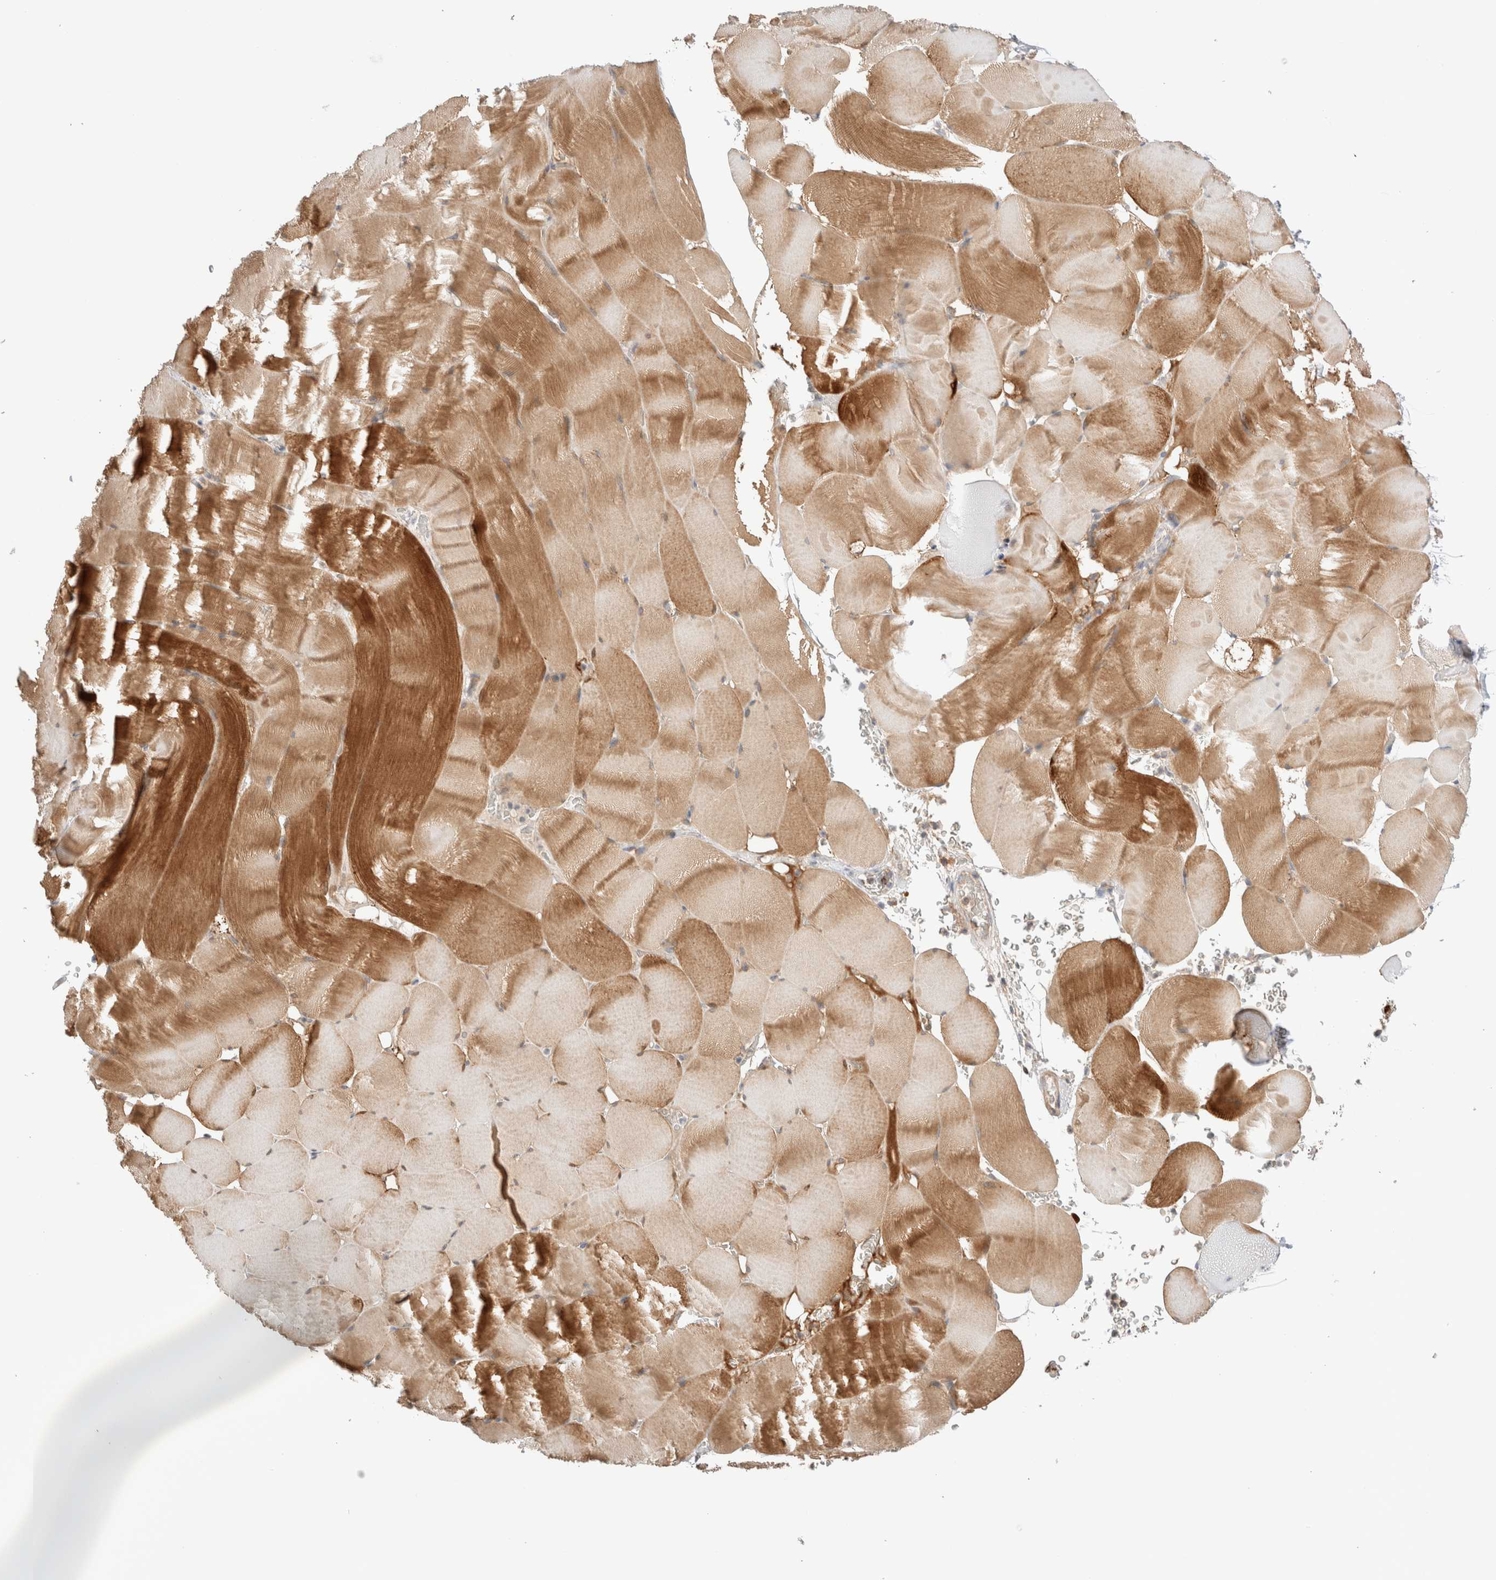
{"staining": {"intensity": "strong", "quantity": "25%-75%", "location": "cytoplasmic/membranous"}, "tissue": "skeletal muscle", "cell_type": "Myocytes", "image_type": "normal", "snomed": [{"axis": "morphology", "description": "Normal tissue, NOS"}, {"axis": "topography", "description": "Skeletal muscle"}], "caption": "Immunohistochemical staining of unremarkable skeletal muscle exhibits strong cytoplasmic/membranous protein staining in approximately 25%-75% of myocytes.", "gene": "MRM3", "patient": {"sex": "male", "age": 62}}